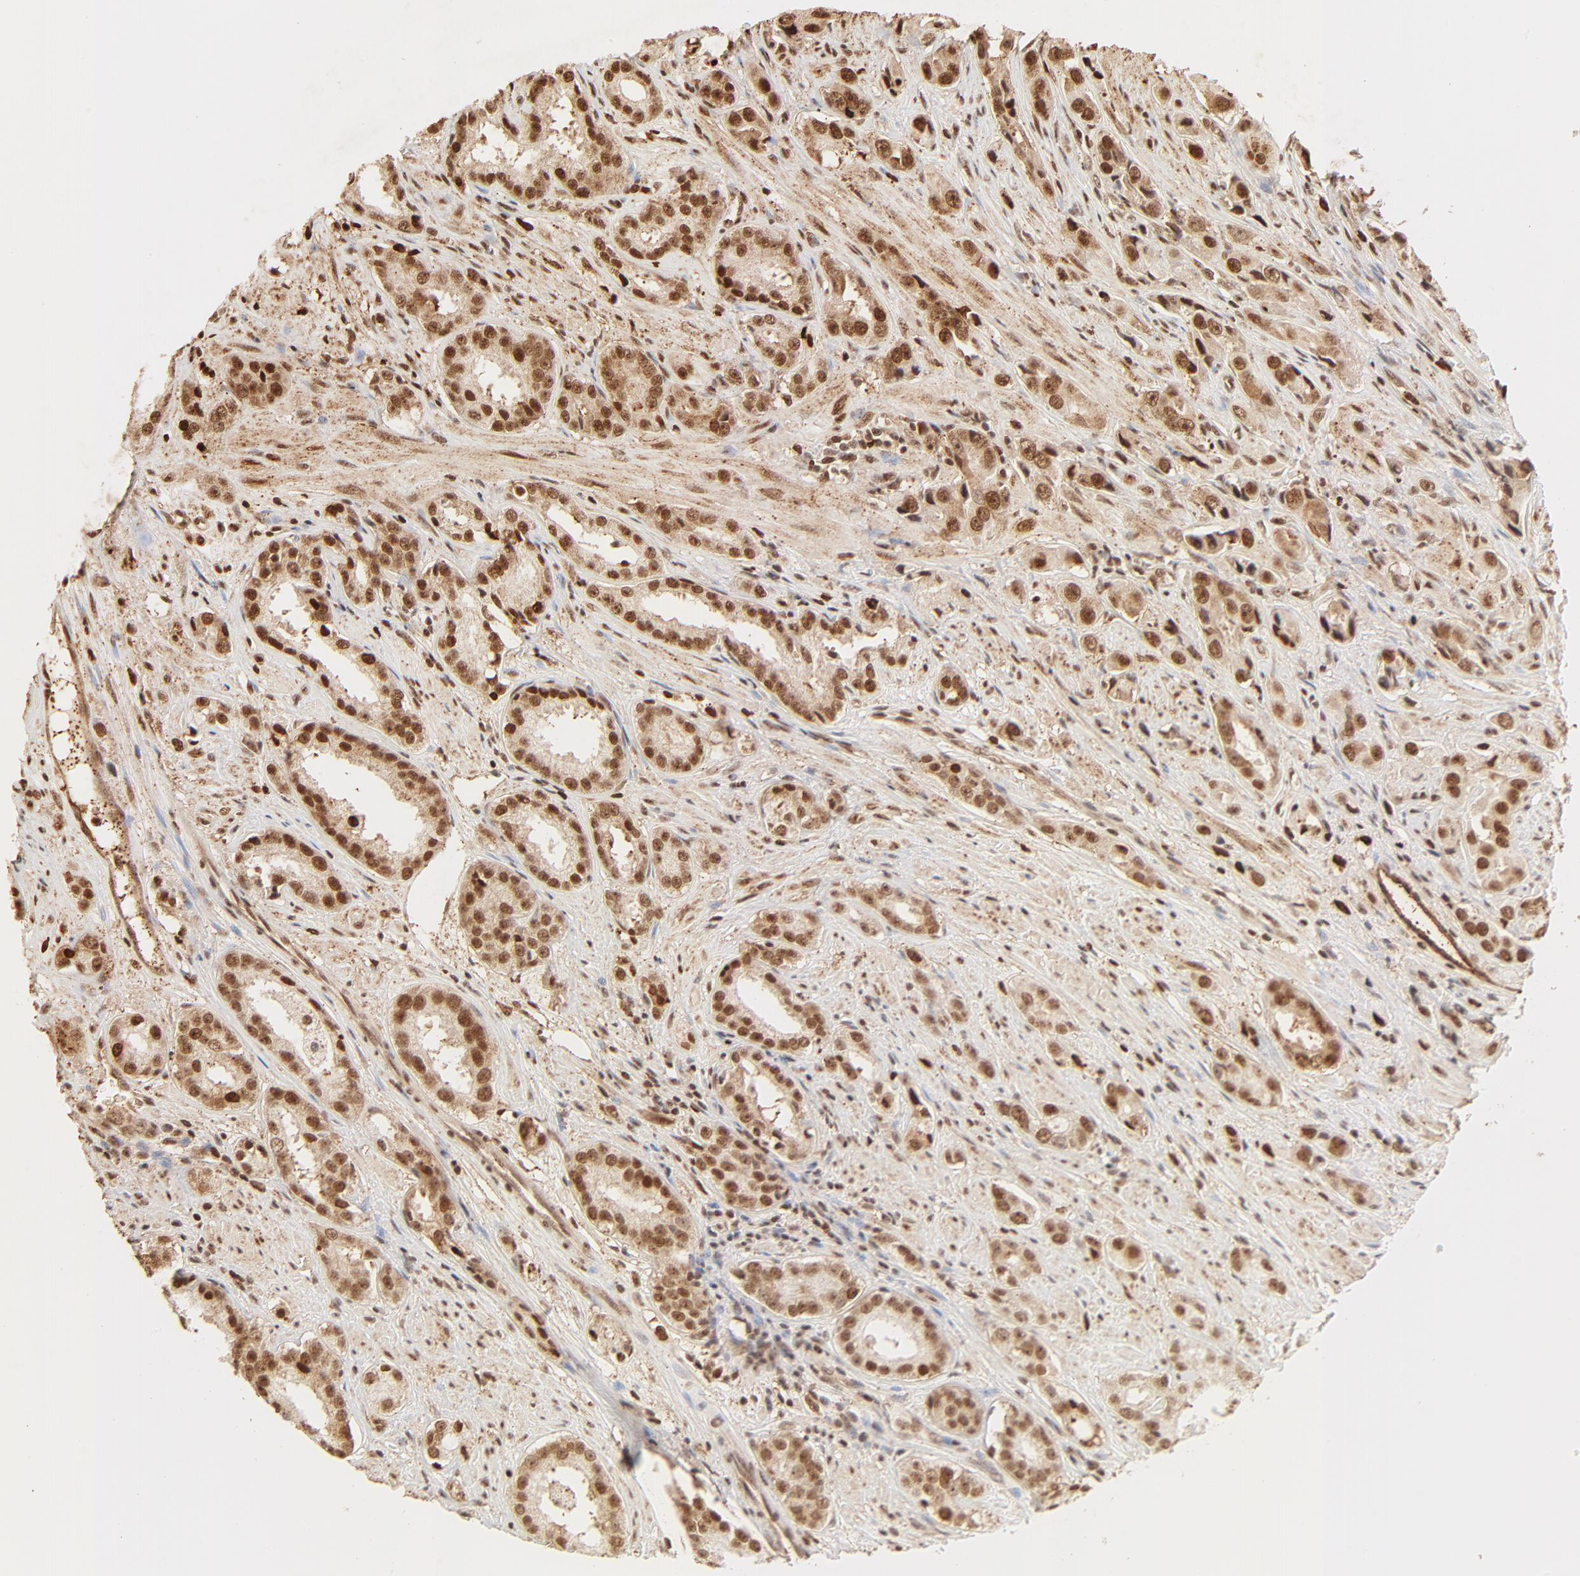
{"staining": {"intensity": "strong", "quantity": ">75%", "location": "cytoplasmic/membranous,nuclear"}, "tissue": "prostate cancer", "cell_type": "Tumor cells", "image_type": "cancer", "snomed": [{"axis": "morphology", "description": "Adenocarcinoma, Medium grade"}, {"axis": "topography", "description": "Prostate"}], "caption": "Human prostate cancer stained with a brown dye demonstrates strong cytoplasmic/membranous and nuclear positive staining in approximately >75% of tumor cells.", "gene": "FAM50A", "patient": {"sex": "male", "age": 53}}